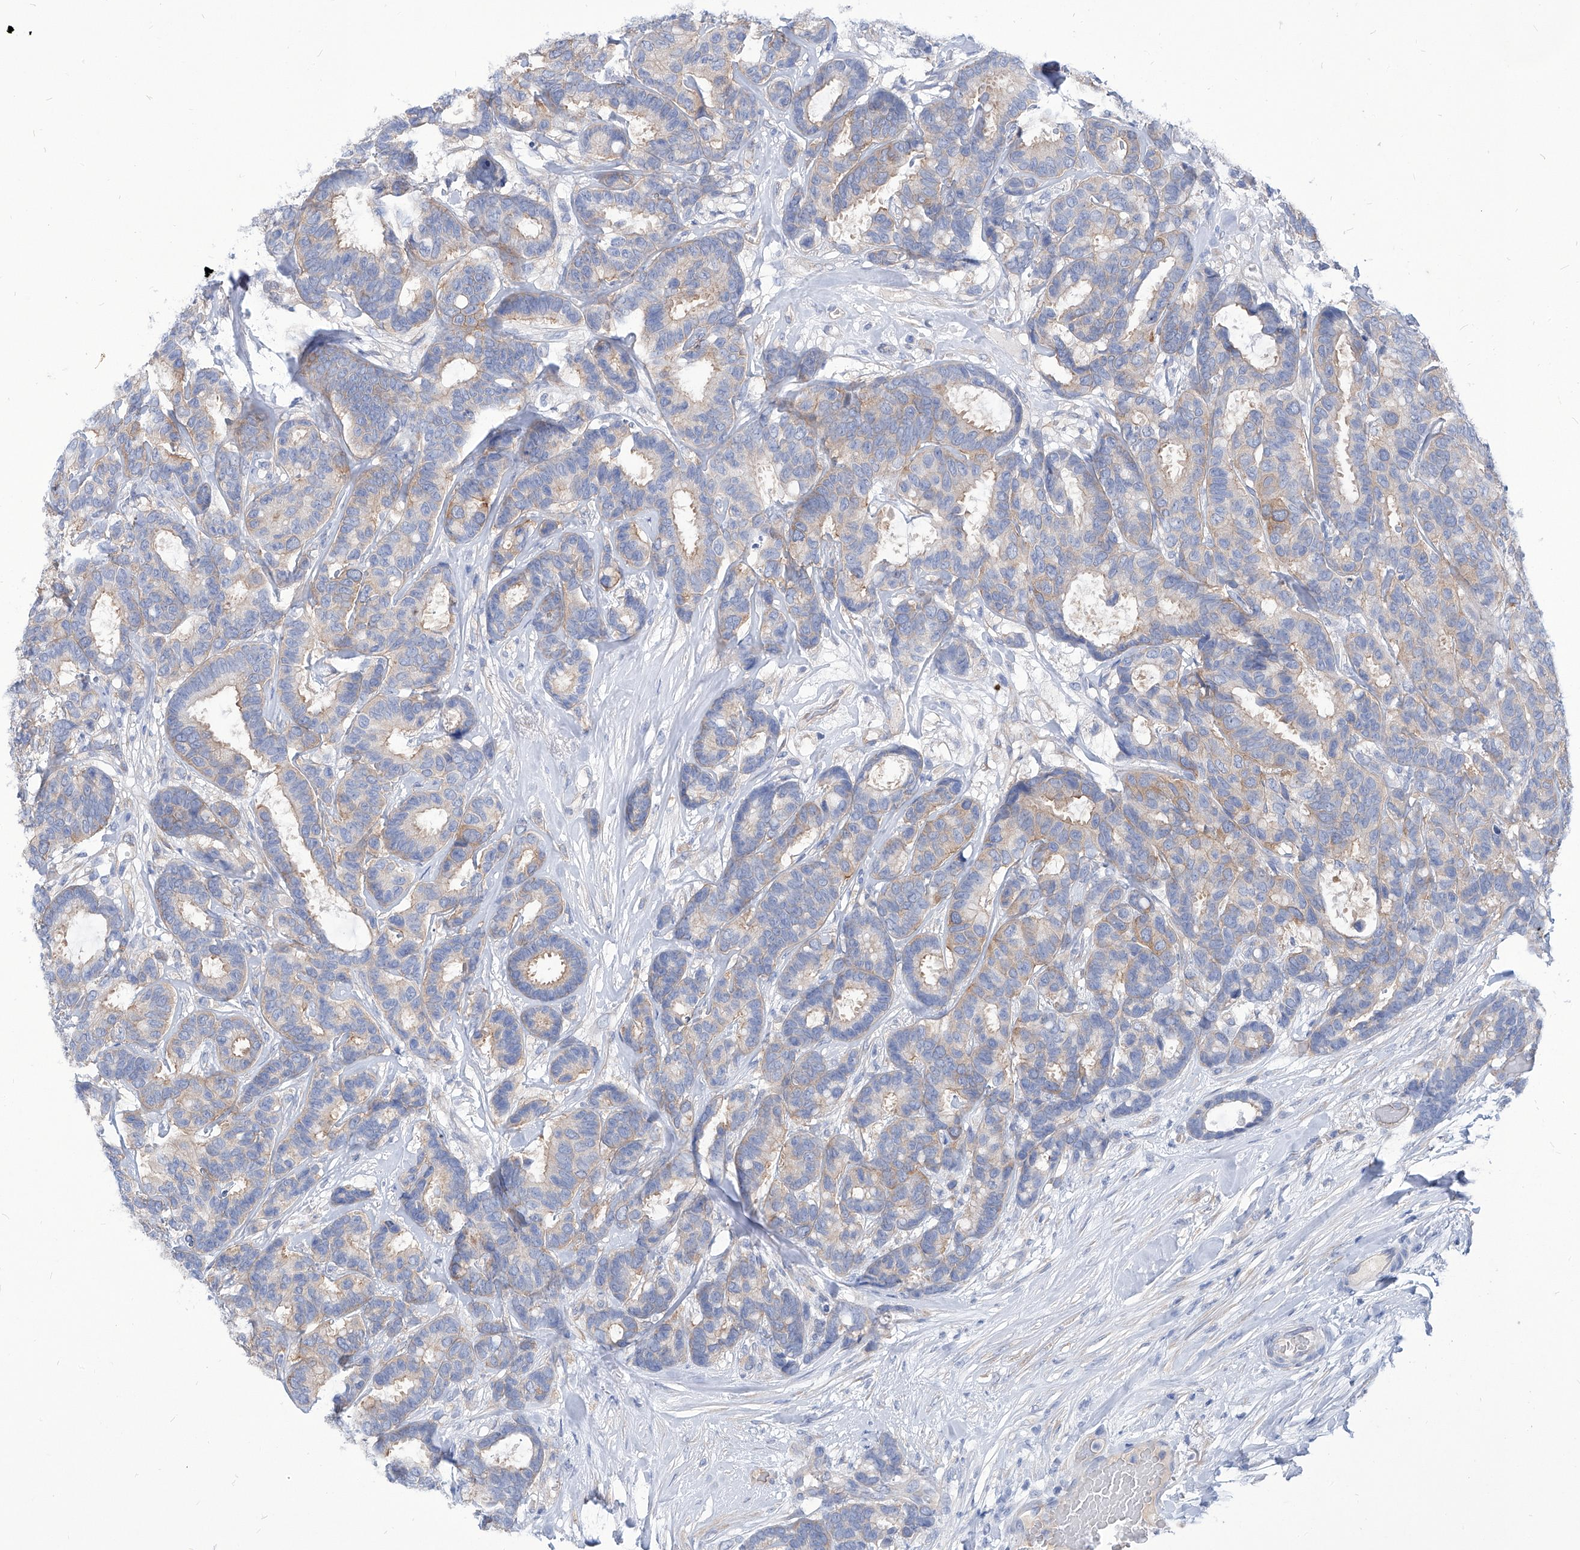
{"staining": {"intensity": "weak", "quantity": "25%-75%", "location": "cytoplasmic/membranous"}, "tissue": "breast cancer", "cell_type": "Tumor cells", "image_type": "cancer", "snomed": [{"axis": "morphology", "description": "Duct carcinoma"}, {"axis": "topography", "description": "Breast"}], "caption": "A brown stain shows weak cytoplasmic/membranous expression of a protein in human breast infiltrating ductal carcinoma tumor cells.", "gene": "AKAP10", "patient": {"sex": "female", "age": 87}}